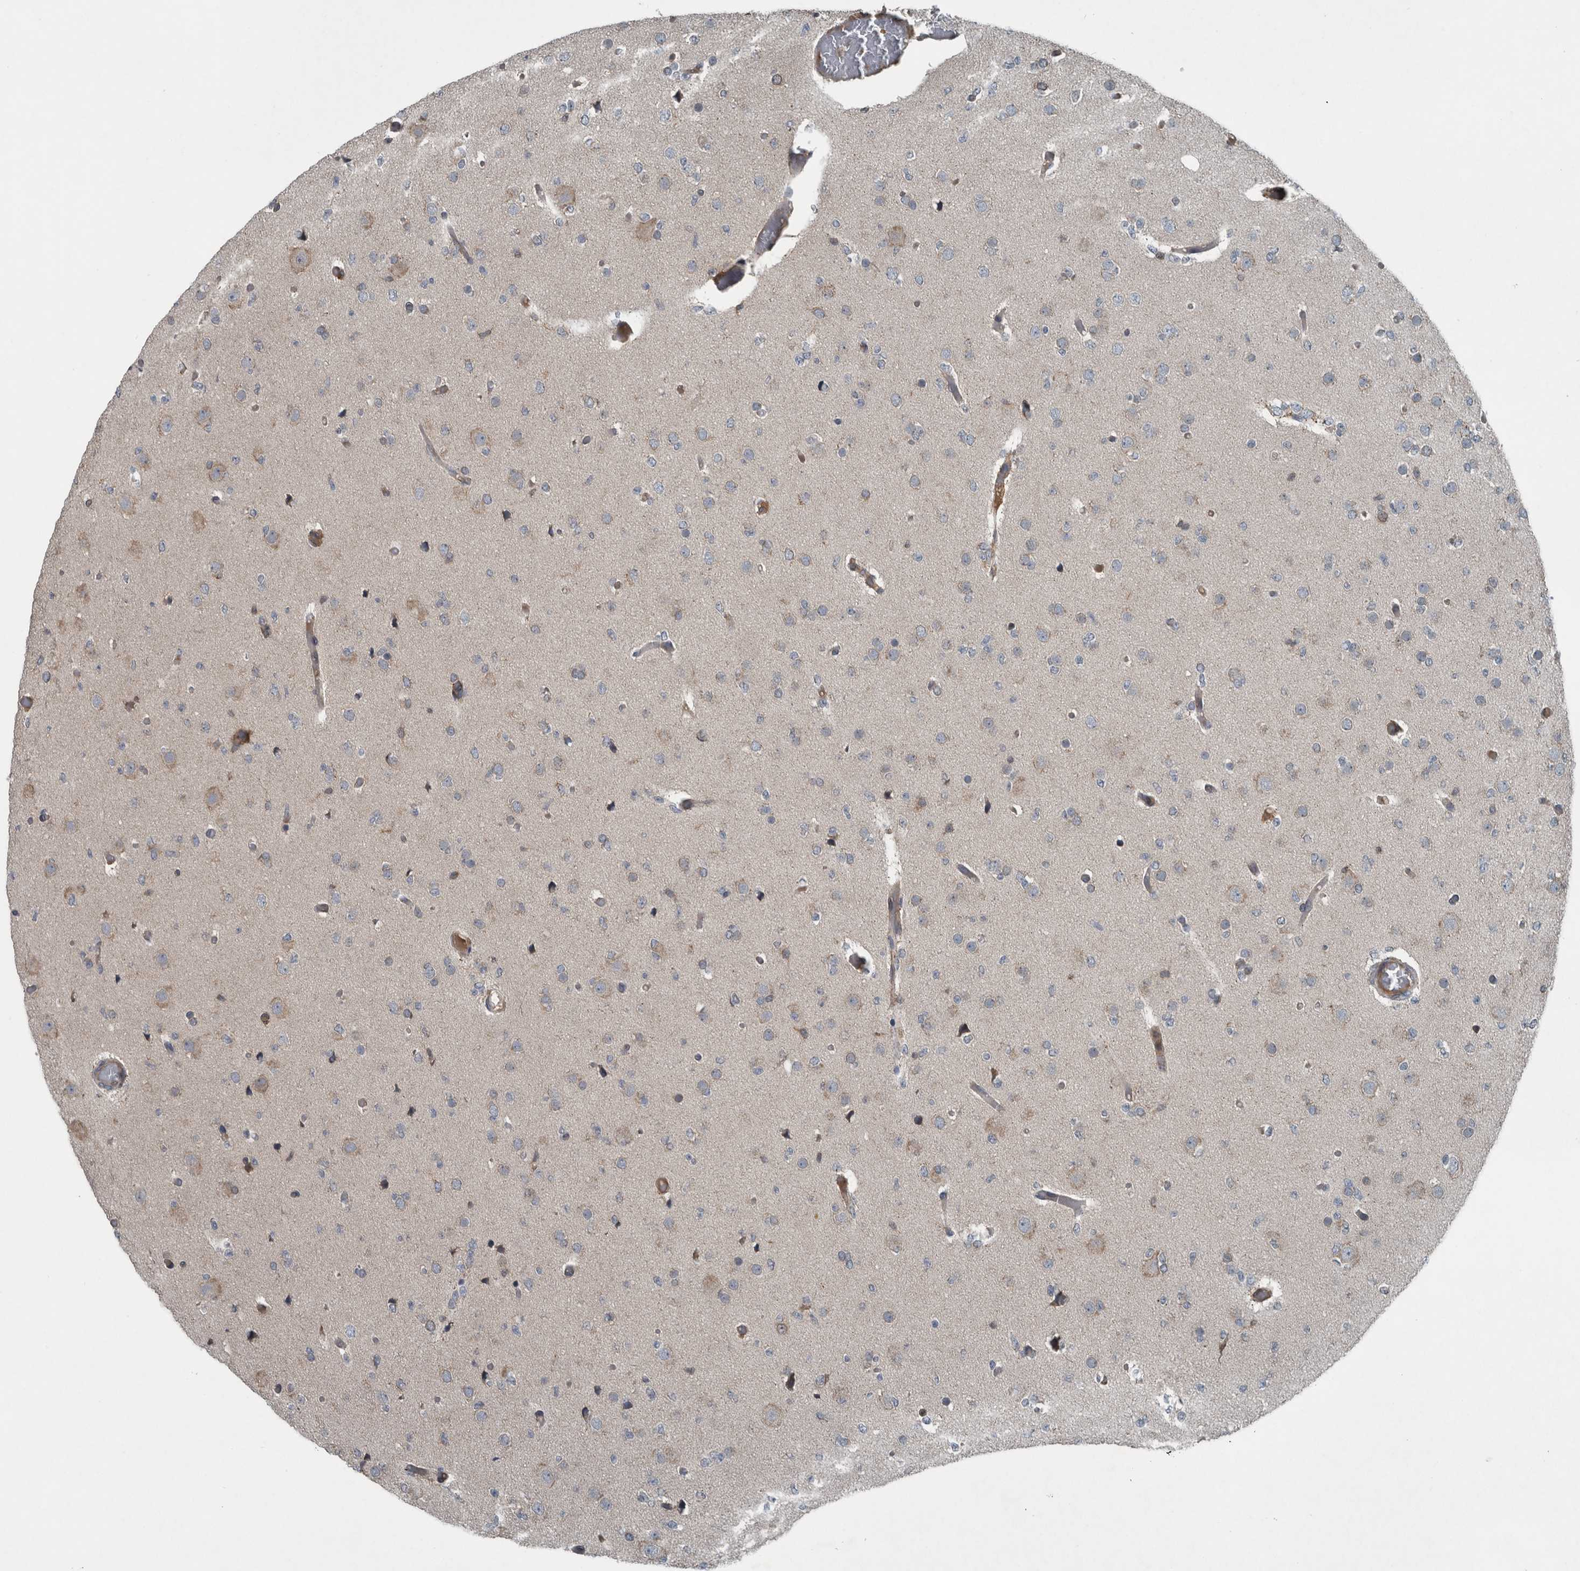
{"staining": {"intensity": "weak", "quantity": "<25%", "location": "cytoplasmic/membranous"}, "tissue": "glioma", "cell_type": "Tumor cells", "image_type": "cancer", "snomed": [{"axis": "morphology", "description": "Glioma, malignant, Low grade"}, {"axis": "topography", "description": "Brain"}], "caption": "This is a histopathology image of IHC staining of glioma, which shows no expression in tumor cells.", "gene": "EXOC8", "patient": {"sex": "female", "age": 22}}